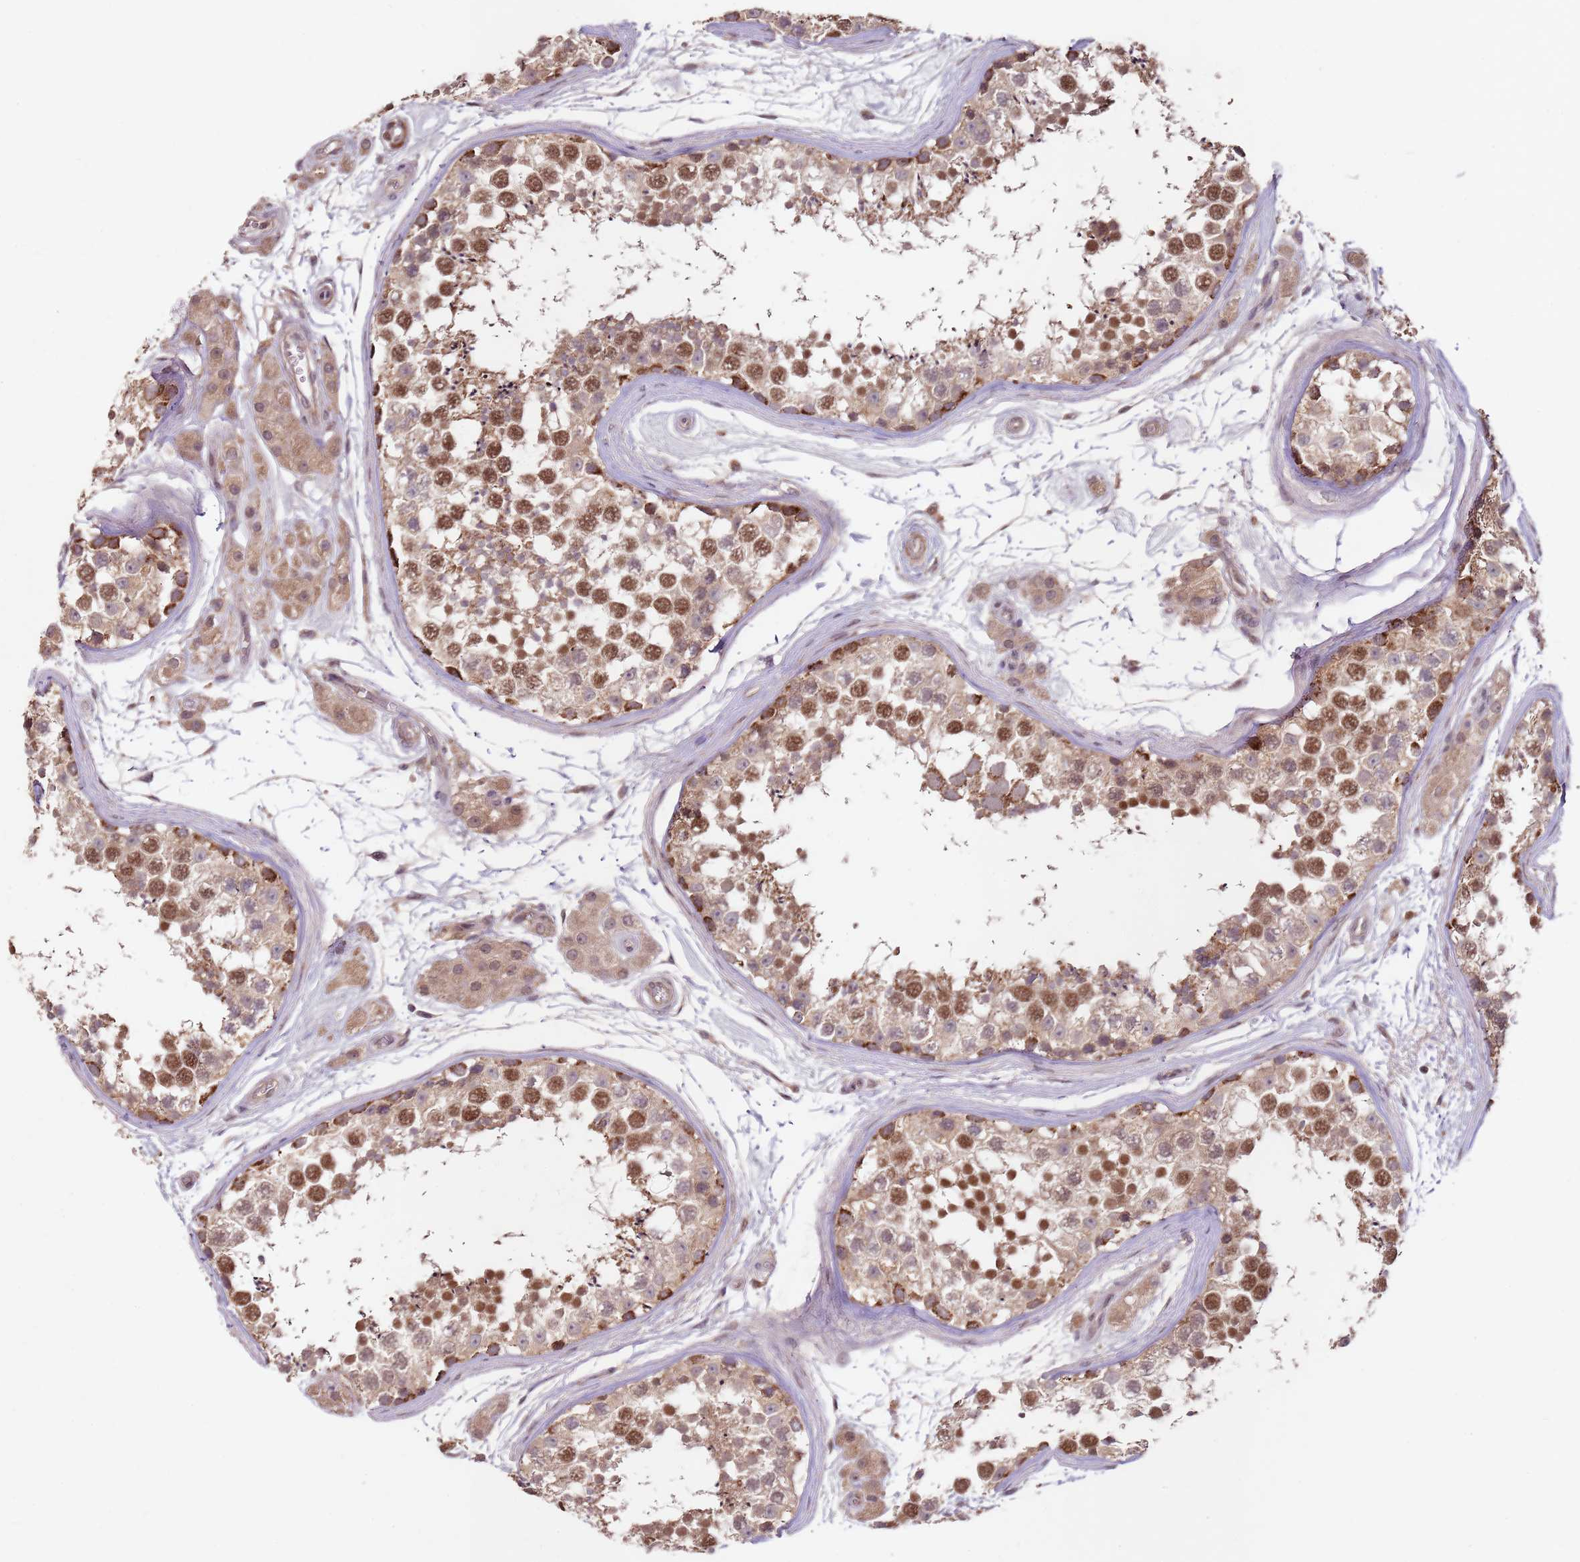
{"staining": {"intensity": "moderate", "quantity": ">75%", "location": "cytoplasmic/membranous,nuclear"}, "tissue": "testis", "cell_type": "Cells in seminiferous ducts", "image_type": "normal", "snomed": [{"axis": "morphology", "description": "Normal tissue, NOS"}, {"axis": "topography", "description": "Testis"}], "caption": "DAB immunohistochemical staining of unremarkable testis displays moderate cytoplasmic/membranous,nuclear protein positivity in about >75% of cells in seminiferous ducts.", "gene": "LIN37", "patient": {"sex": "male", "age": 56}}